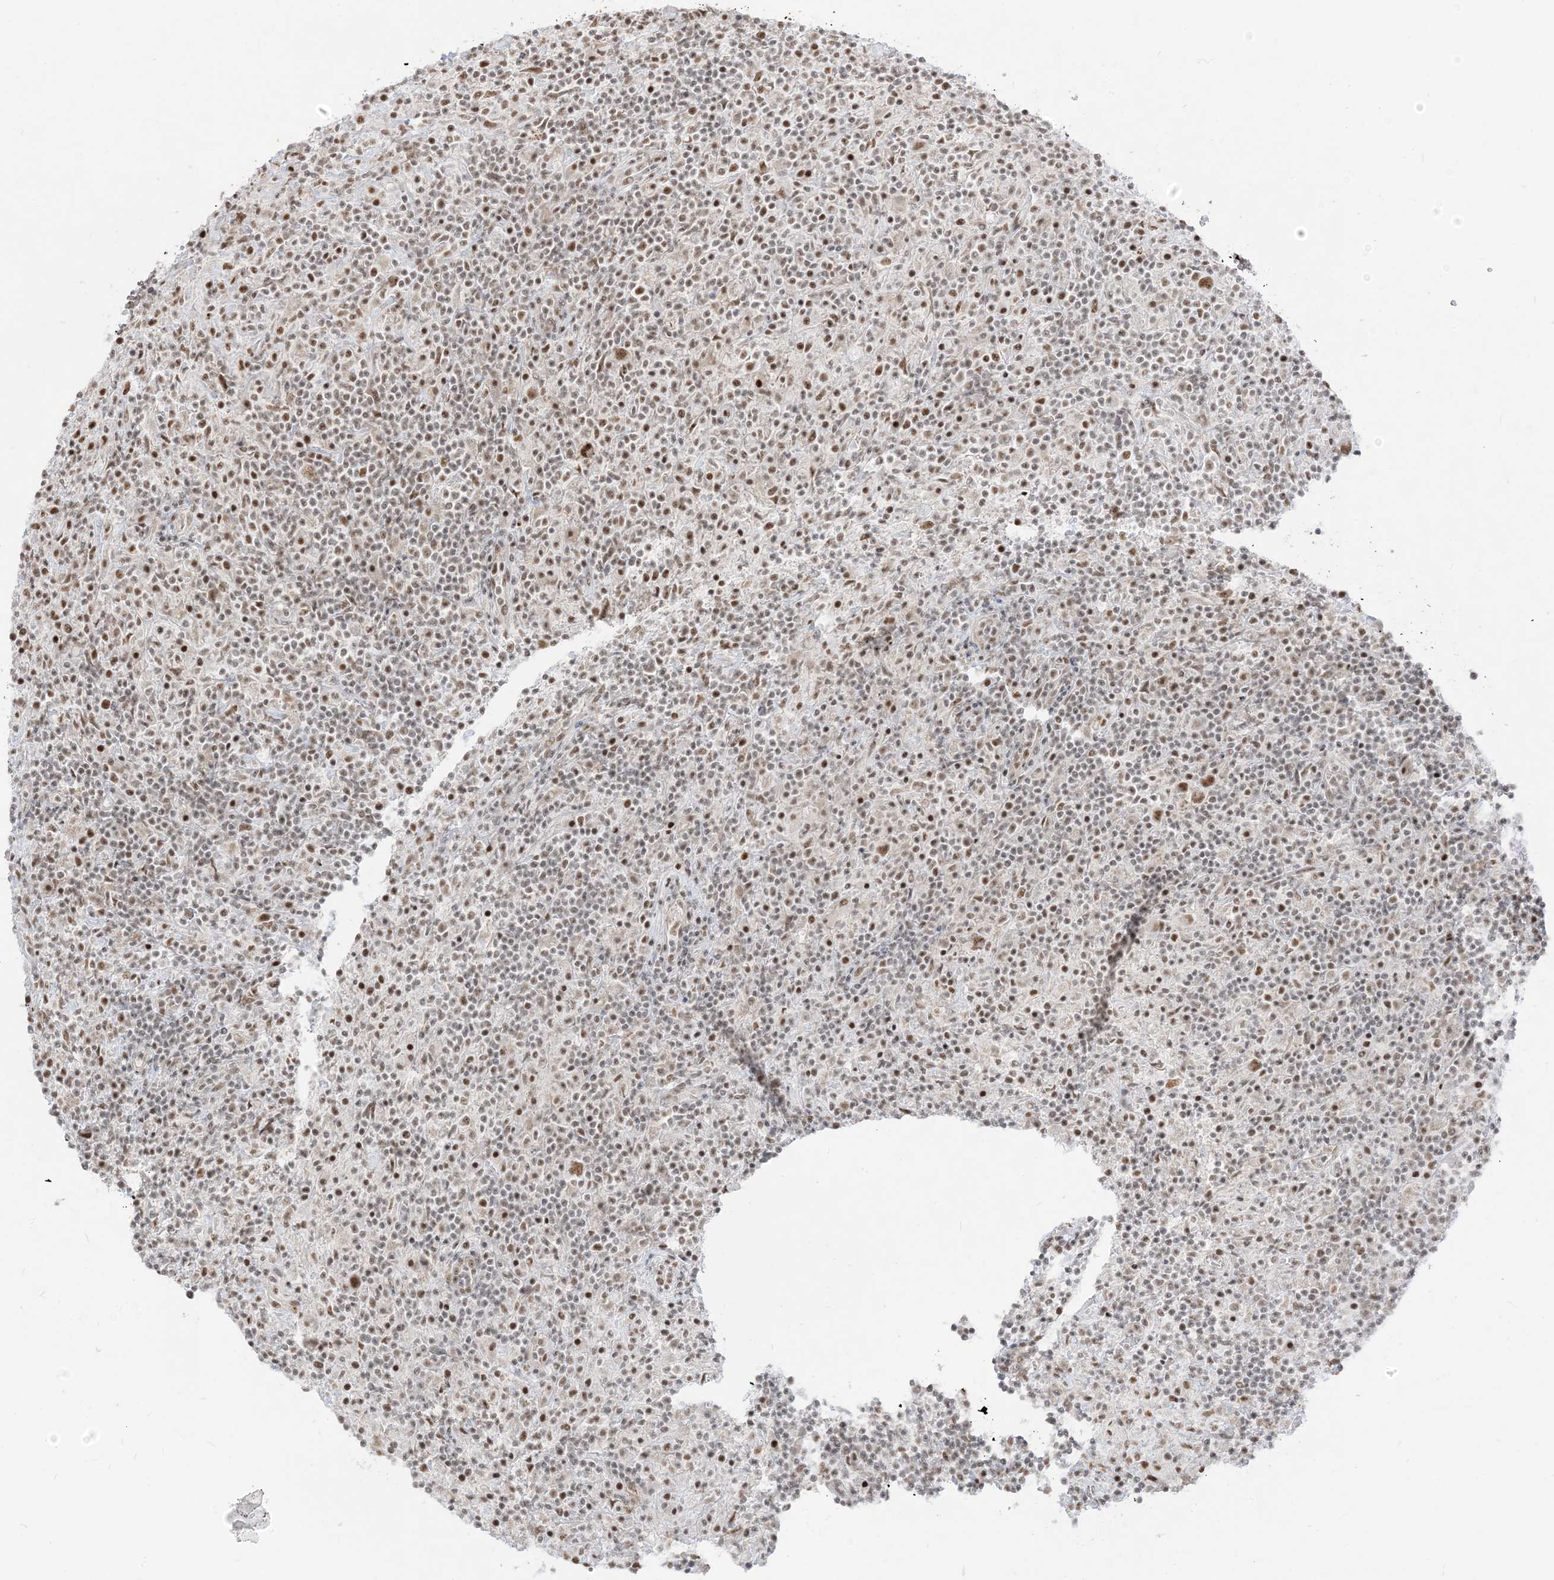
{"staining": {"intensity": "moderate", "quantity": ">75%", "location": "nuclear"}, "tissue": "lymphoma", "cell_type": "Tumor cells", "image_type": "cancer", "snomed": [{"axis": "morphology", "description": "Hodgkin's disease, NOS"}, {"axis": "topography", "description": "Lymph node"}], "caption": "This histopathology image displays immunohistochemistry staining of lymphoma, with medium moderate nuclear staining in approximately >75% of tumor cells.", "gene": "ARGLU1", "patient": {"sex": "male", "age": 70}}